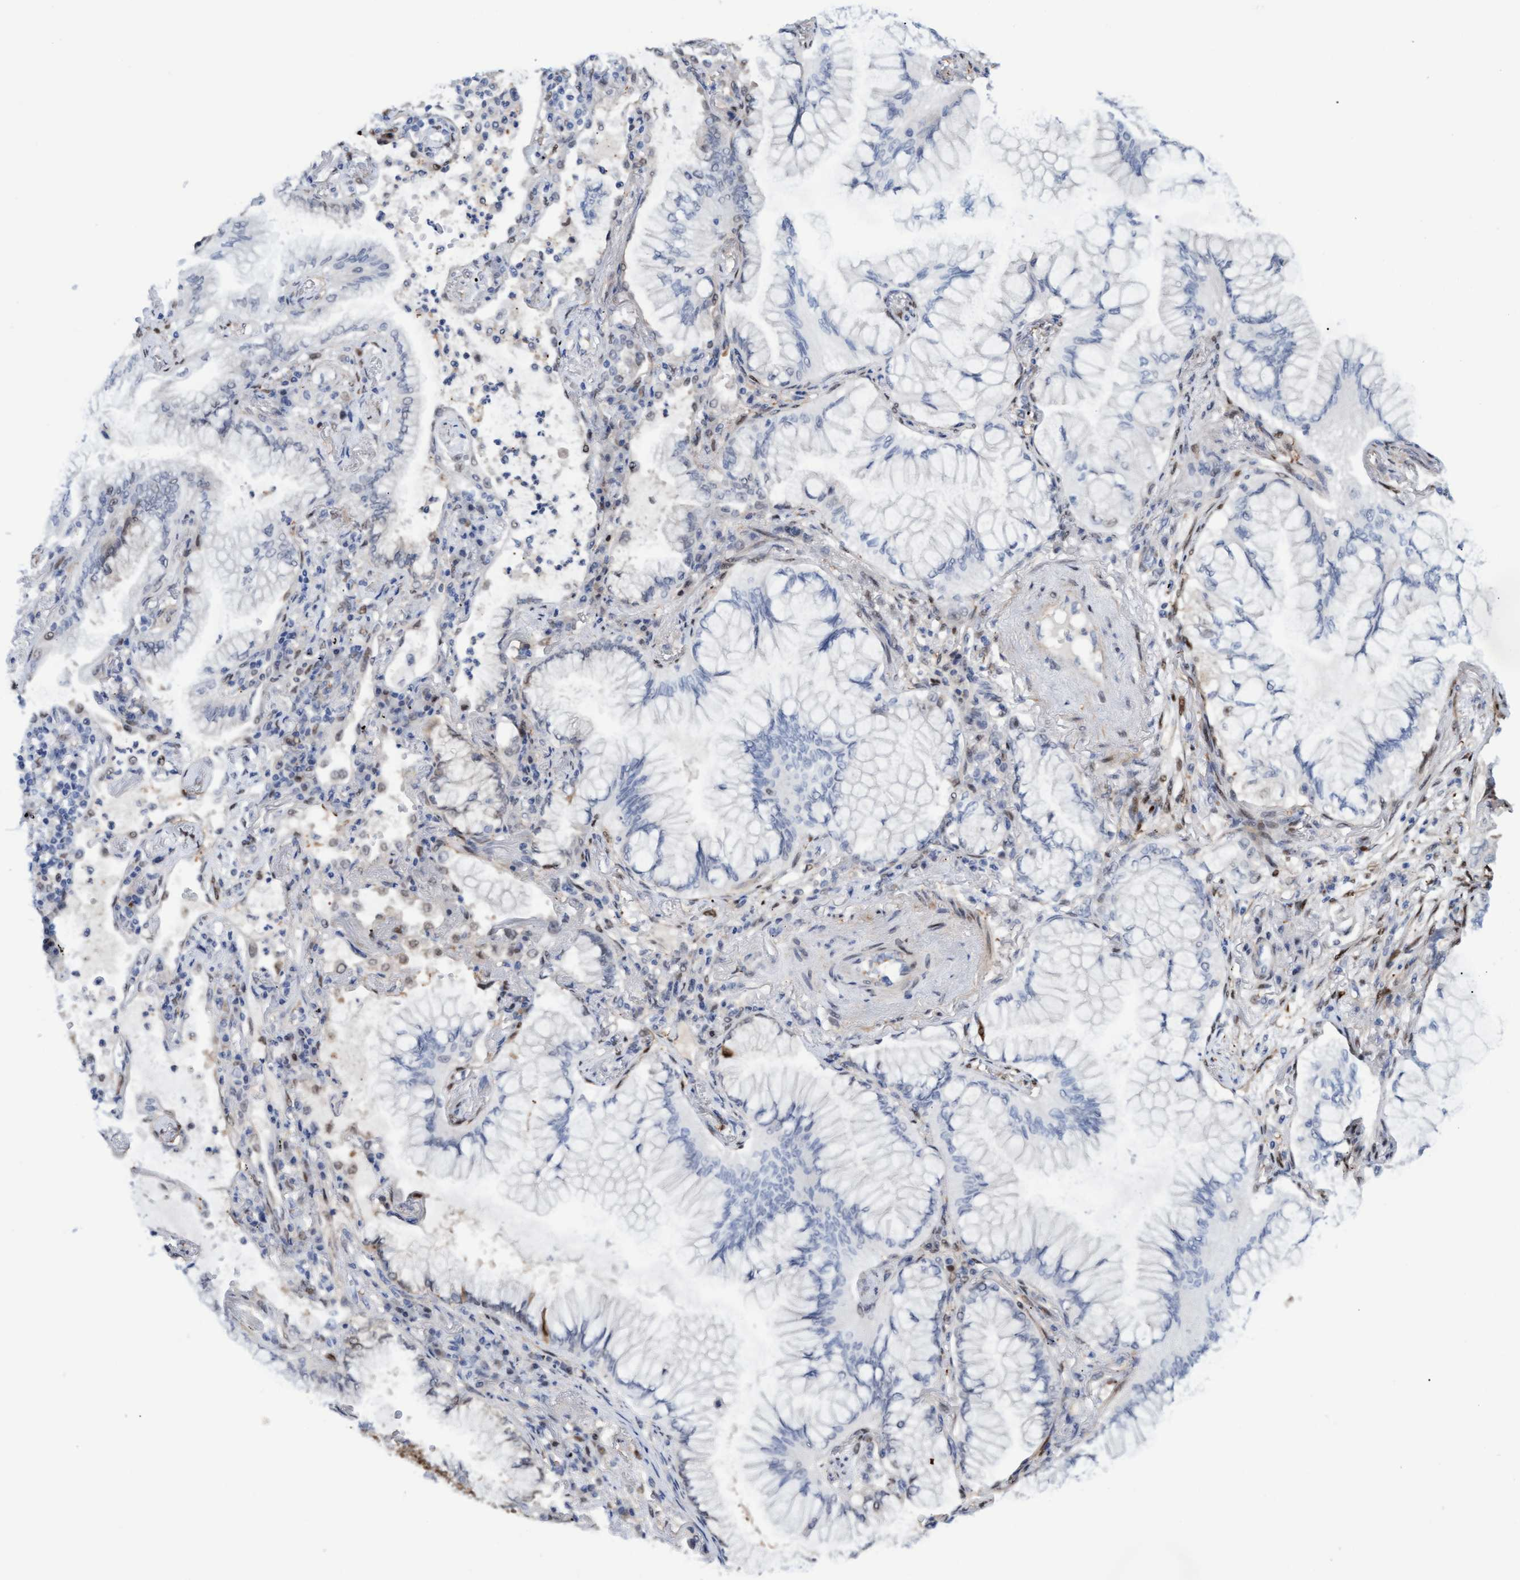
{"staining": {"intensity": "negative", "quantity": "none", "location": "none"}, "tissue": "lung cancer", "cell_type": "Tumor cells", "image_type": "cancer", "snomed": [{"axis": "morphology", "description": "Adenocarcinoma, NOS"}, {"axis": "topography", "description": "Lung"}], "caption": "Immunohistochemistry image of neoplastic tissue: lung cancer stained with DAB (3,3'-diaminobenzidine) displays no significant protein staining in tumor cells.", "gene": "PINX1", "patient": {"sex": "female", "age": 70}}